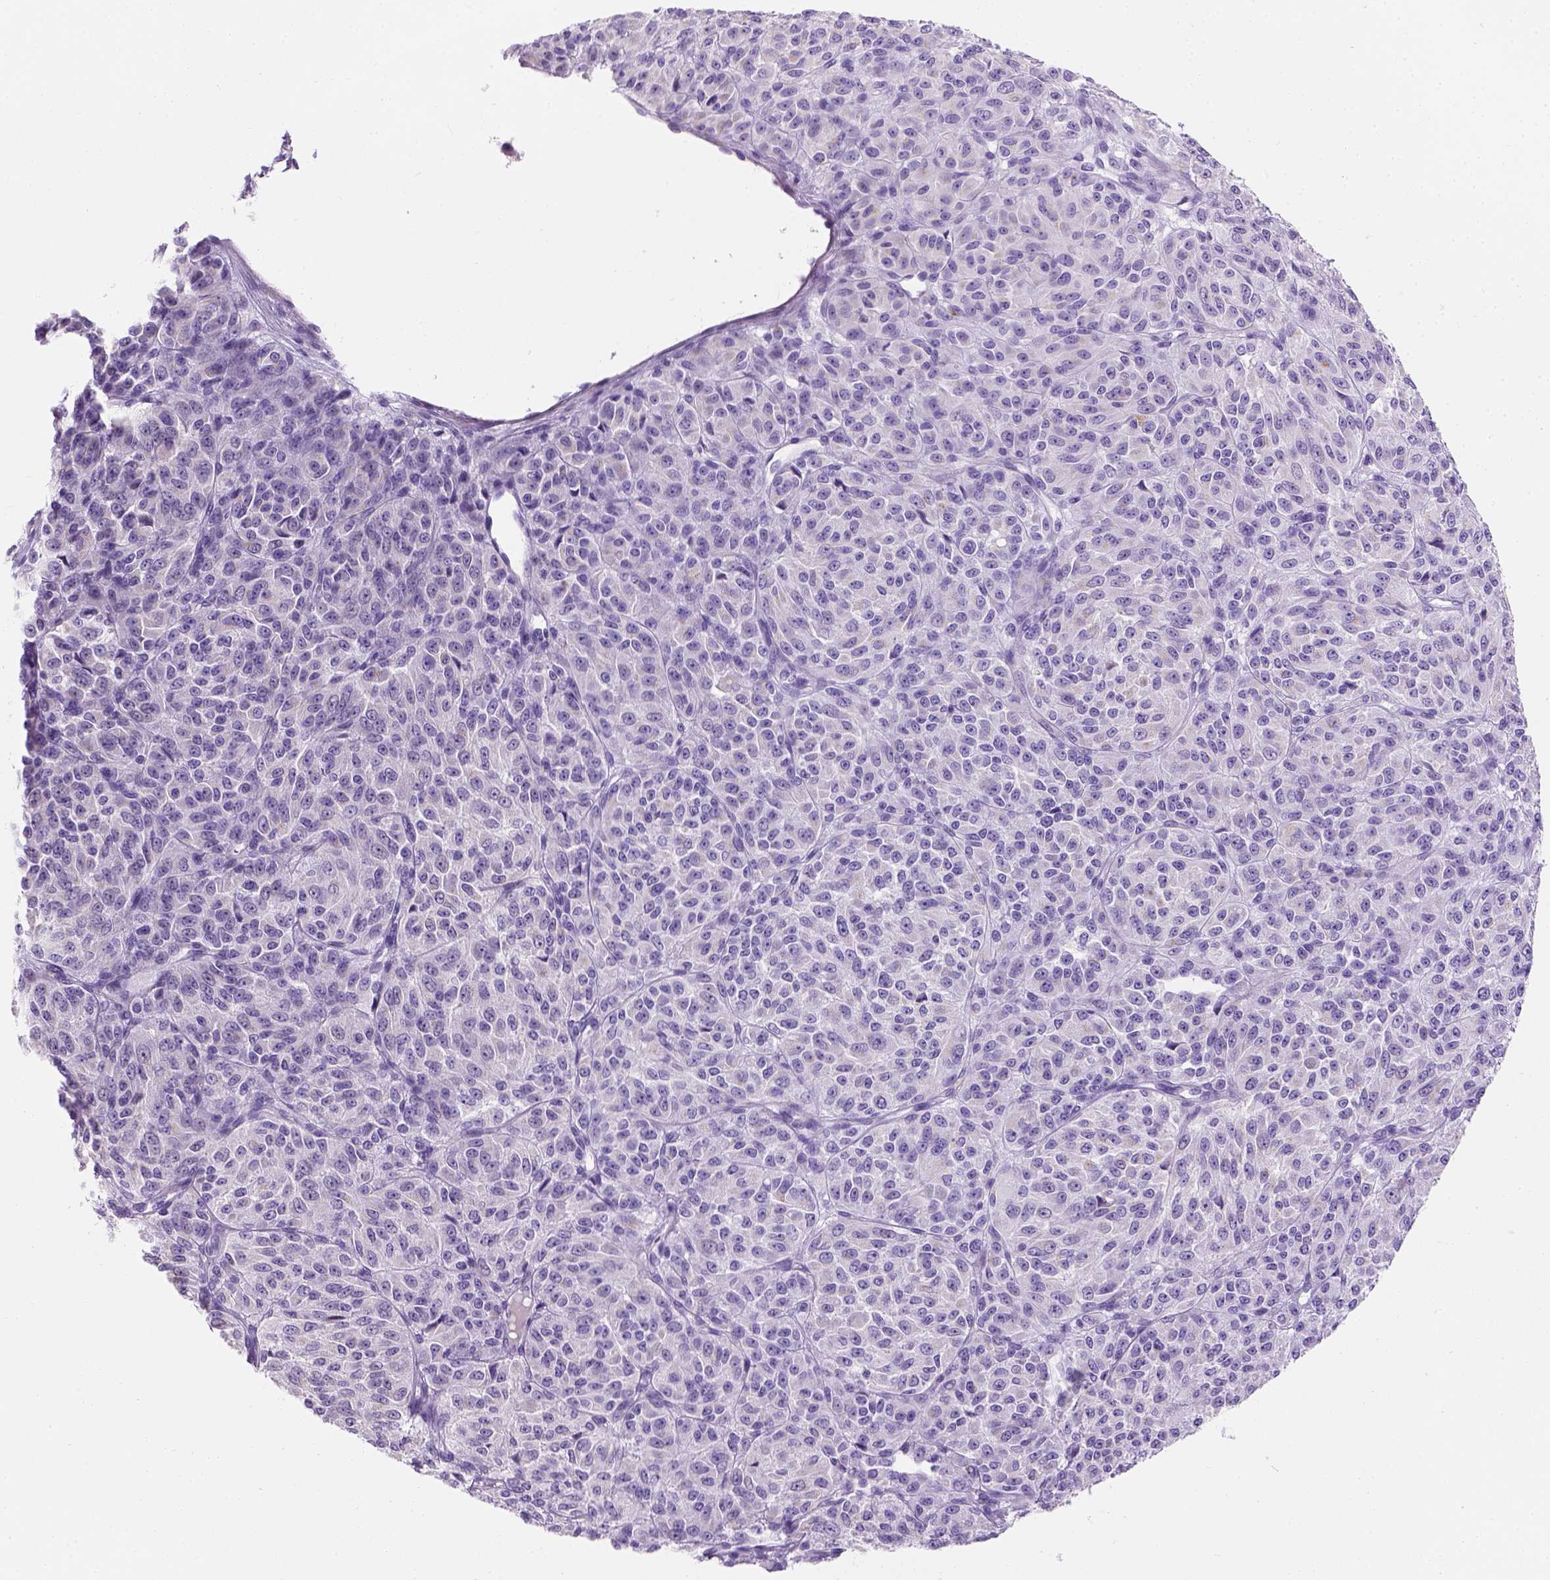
{"staining": {"intensity": "negative", "quantity": "none", "location": "none"}, "tissue": "melanoma", "cell_type": "Tumor cells", "image_type": "cancer", "snomed": [{"axis": "morphology", "description": "Malignant melanoma, Metastatic site"}, {"axis": "topography", "description": "Brain"}], "caption": "The immunohistochemistry histopathology image has no significant staining in tumor cells of melanoma tissue.", "gene": "PHF7", "patient": {"sex": "female", "age": 56}}